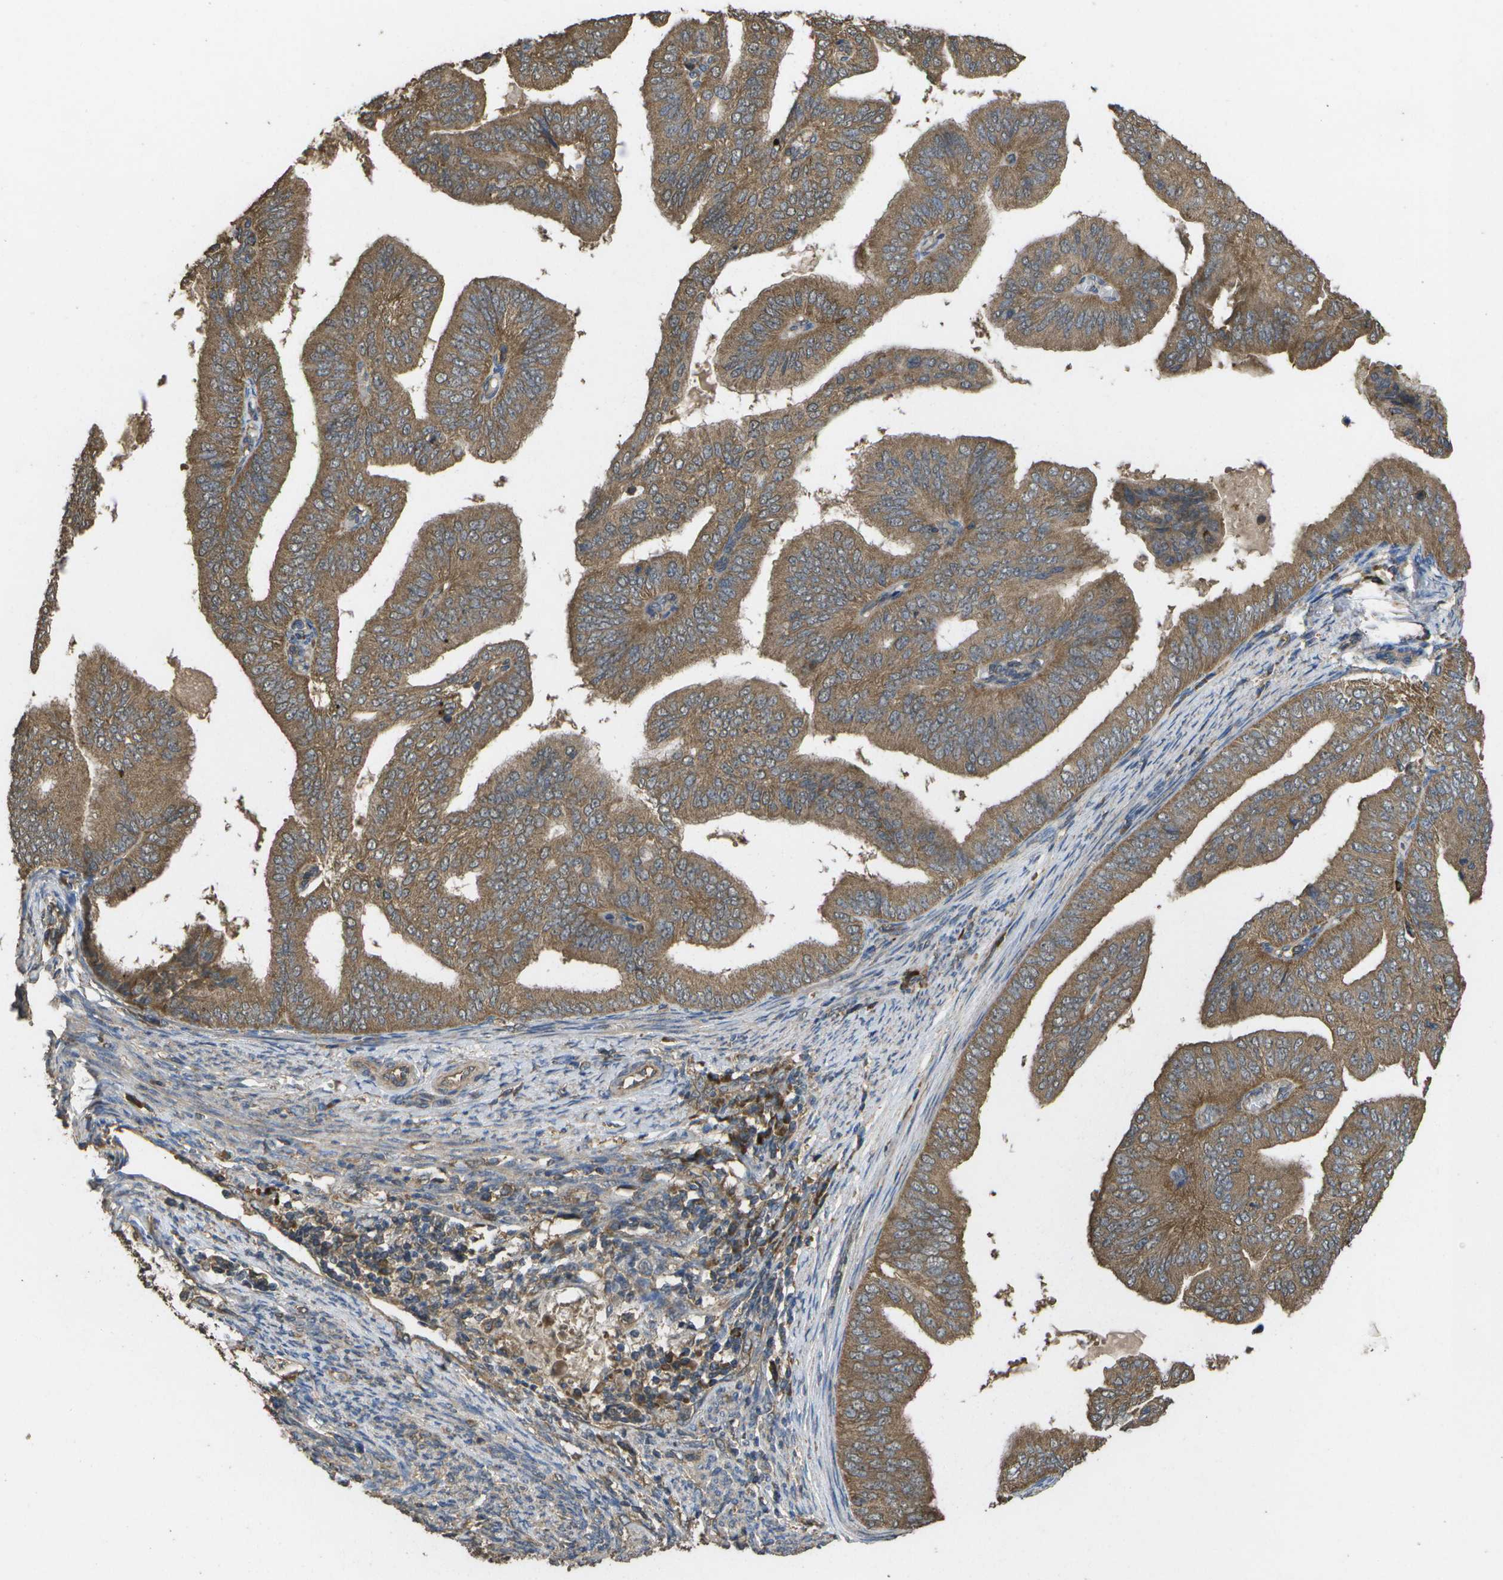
{"staining": {"intensity": "moderate", "quantity": ">75%", "location": "cytoplasmic/membranous"}, "tissue": "endometrial cancer", "cell_type": "Tumor cells", "image_type": "cancer", "snomed": [{"axis": "morphology", "description": "Adenocarcinoma, NOS"}, {"axis": "topography", "description": "Endometrium"}], "caption": "Moderate cytoplasmic/membranous staining is present in approximately >75% of tumor cells in adenocarcinoma (endometrial). The protein is shown in brown color, while the nuclei are stained blue.", "gene": "SACS", "patient": {"sex": "female", "age": 58}}